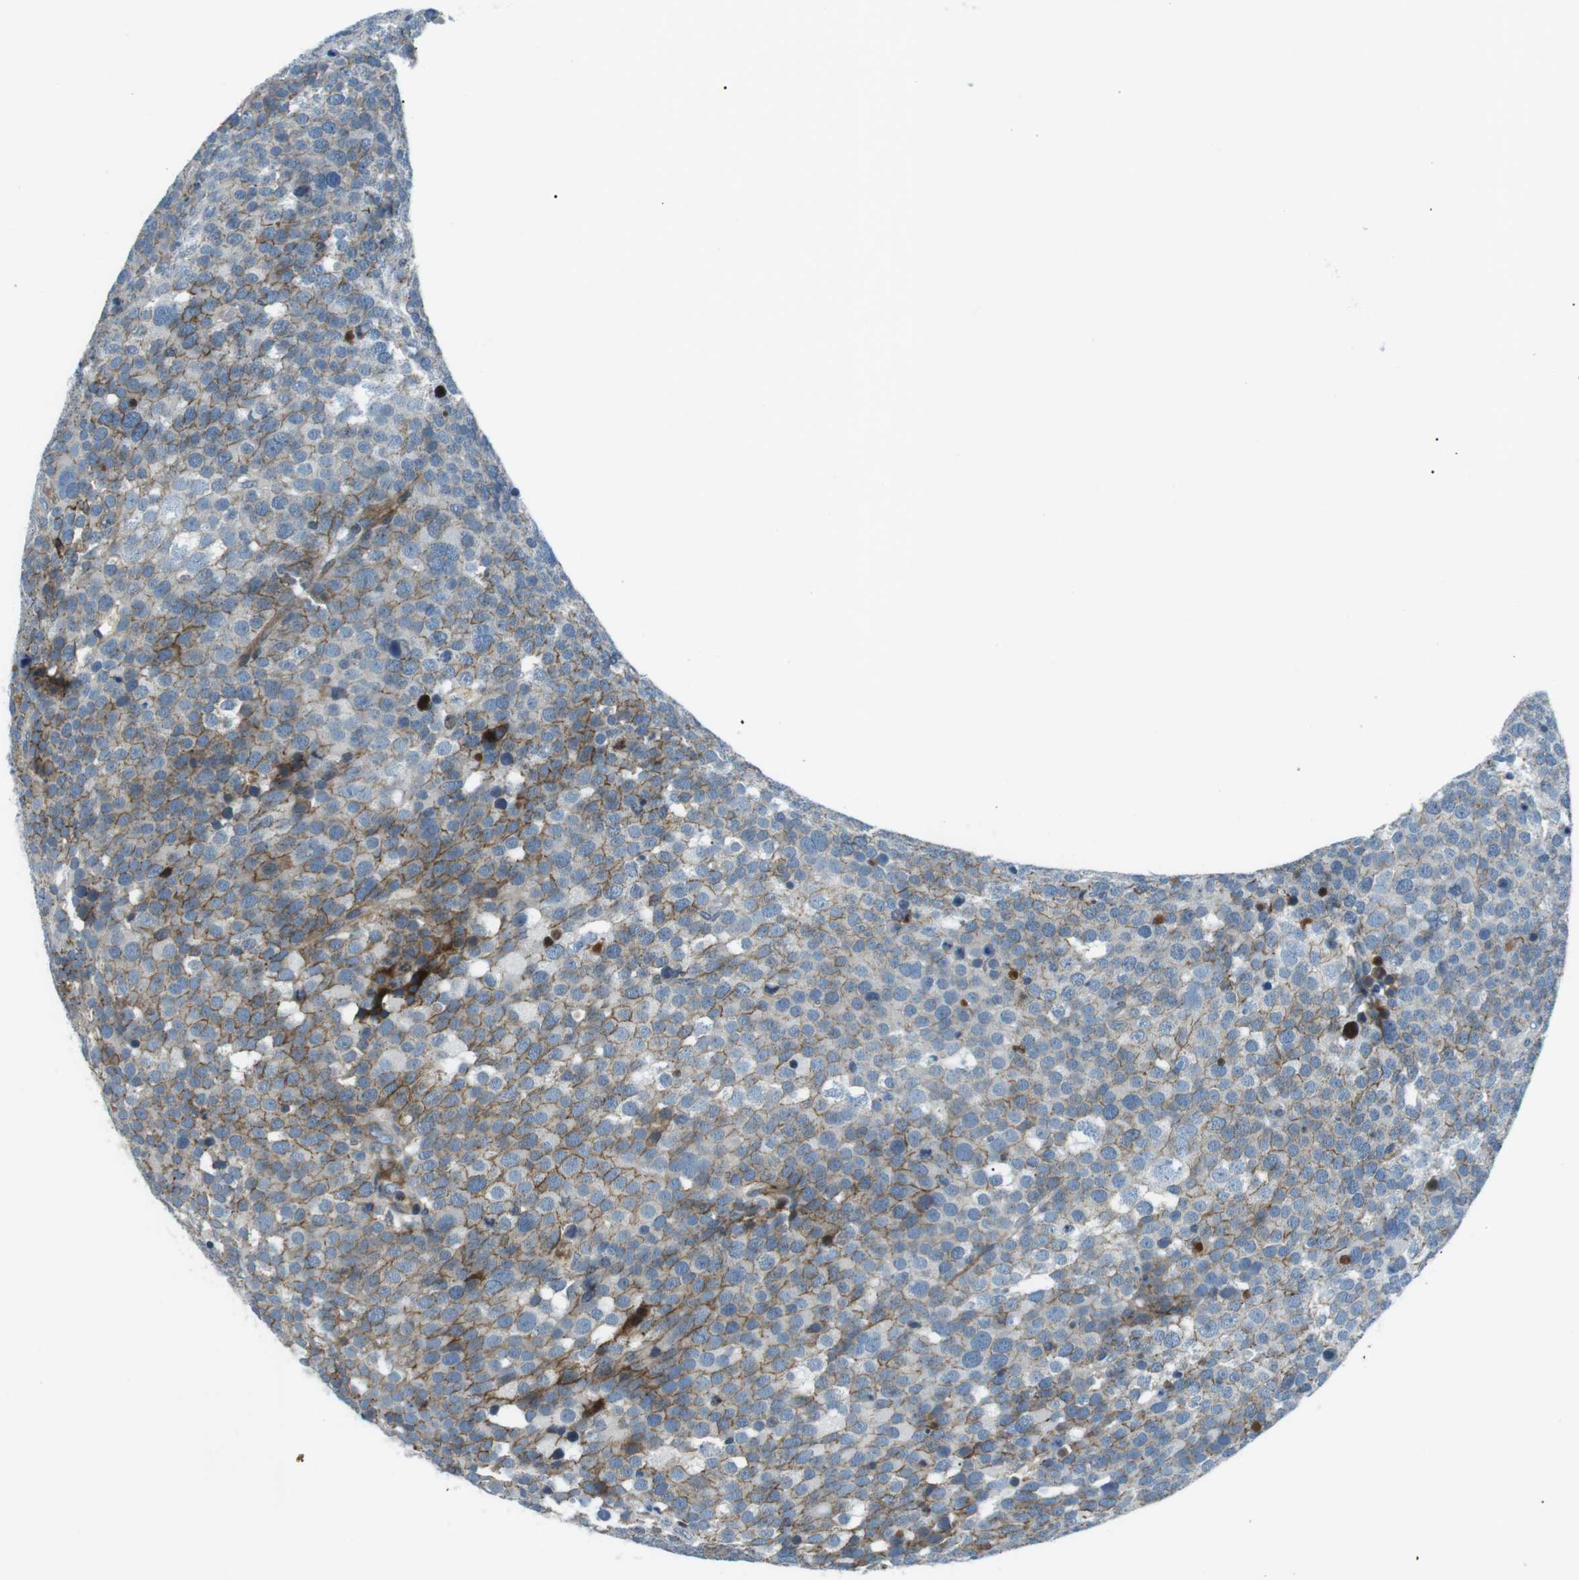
{"staining": {"intensity": "moderate", "quantity": "25%-75%", "location": "cytoplasmic/membranous"}, "tissue": "testis cancer", "cell_type": "Tumor cells", "image_type": "cancer", "snomed": [{"axis": "morphology", "description": "Seminoma, NOS"}, {"axis": "topography", "description": "Testis"}], "caption": "There is medium levels of moderate cytoplasmic/membranous expression in tumor cells of testis cancer, as demonstrated by immunohistochemical staining (brown color).", "gene": "ARVCF", "patient": {"sex": "male", "age": 71}}